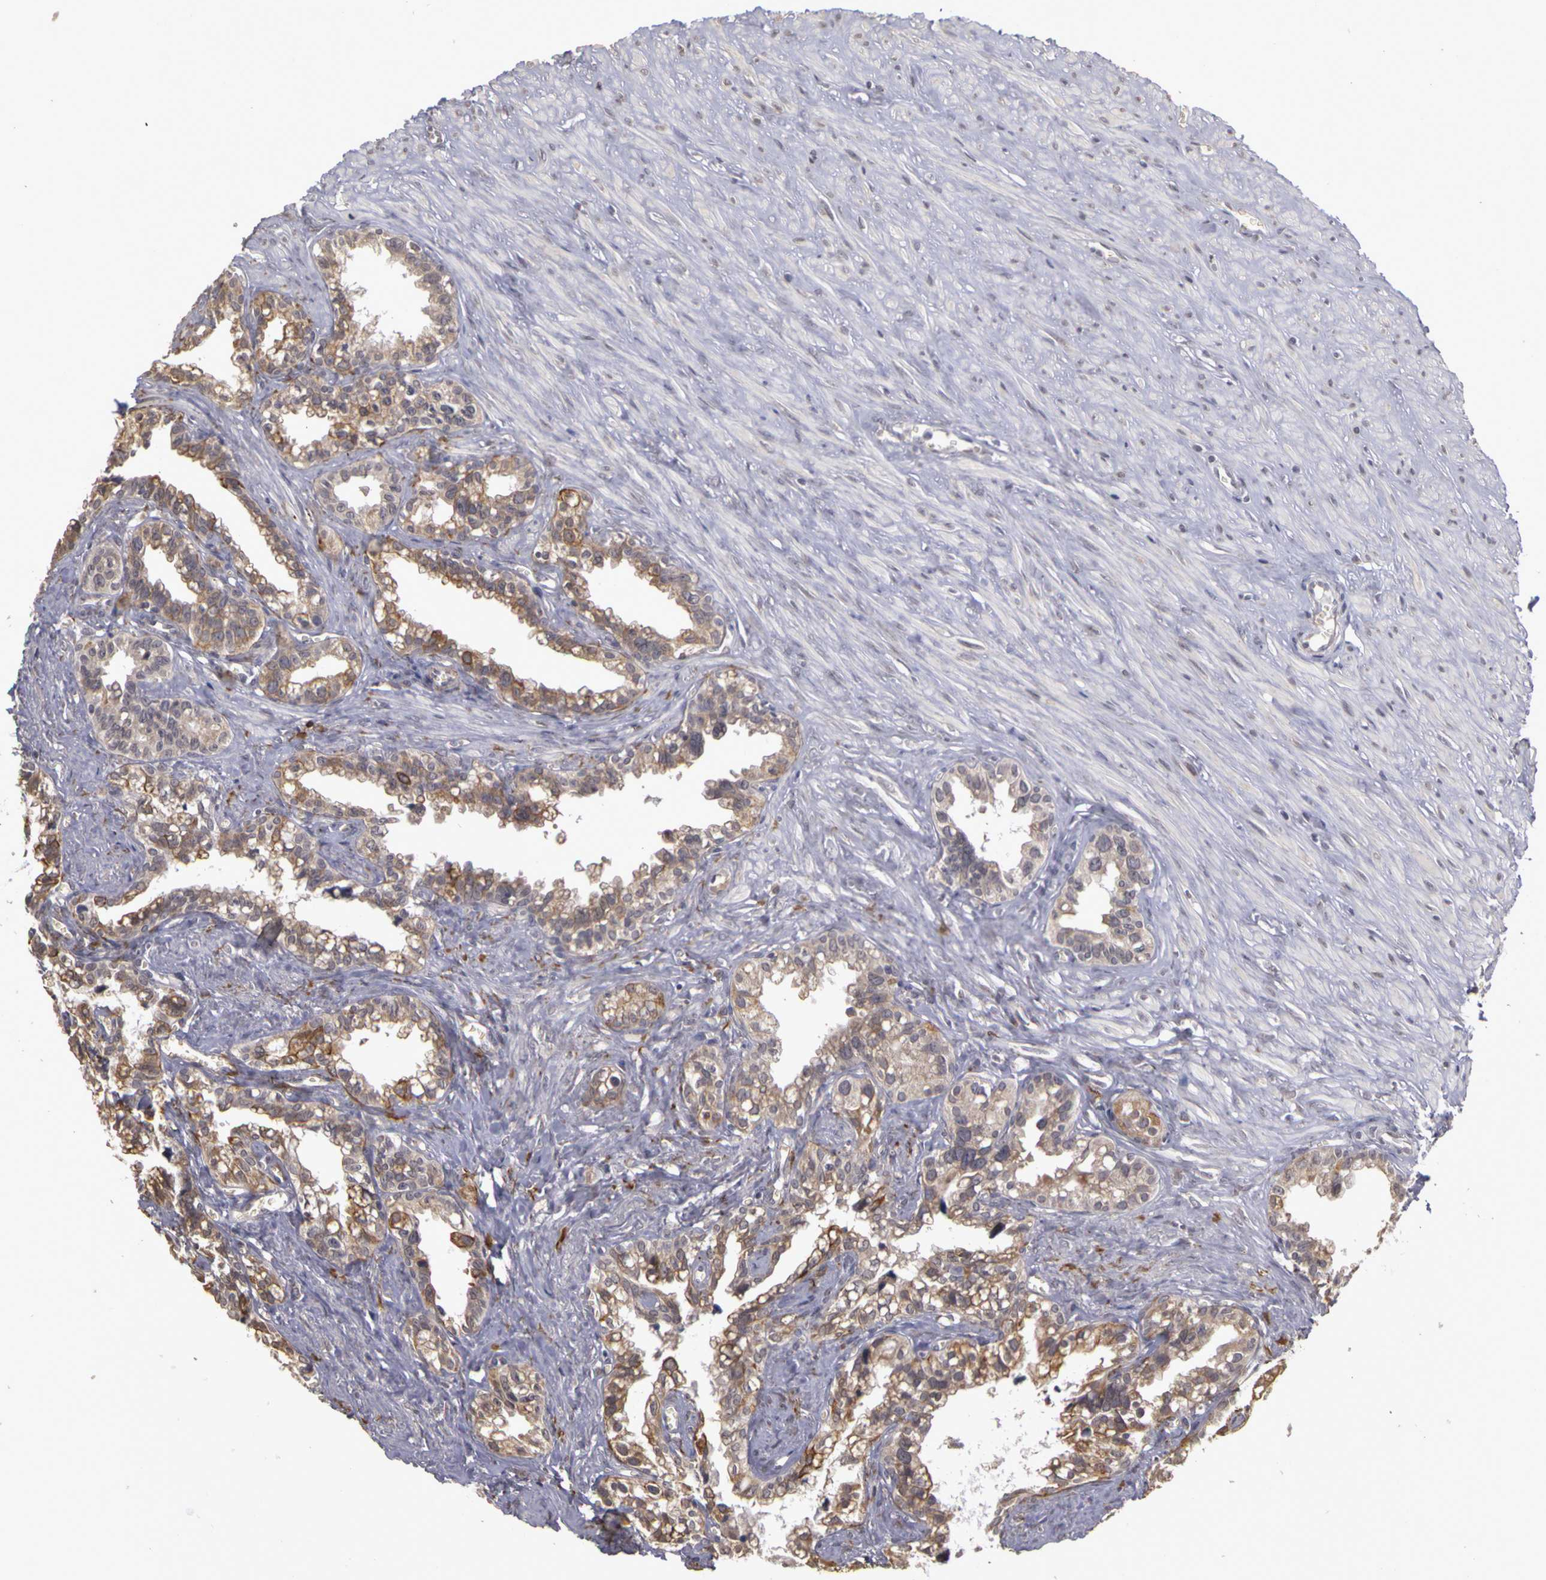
{"staining": {"intensity": "moderate", "quantity": ">75%", "location": "cytoplasmic/membranous"}, "tissue": "seminal vesicle", "cell_type": "Glandular cells", "image_type": "normal", "snomed": [{"axis": "morphology", "description": "Normal tissue, NOS"}, {"axis": "topography", "description": "Seminal veicle"}], "caption": "Immunohistochemical staining of benign human seminal vesicle demonstrates moderate cytoplasmic/membranous protein positivity in approximately >75% of glandular cells.", "gene": "FRMD7", "patient": {"sex": "male", "age": 60}}